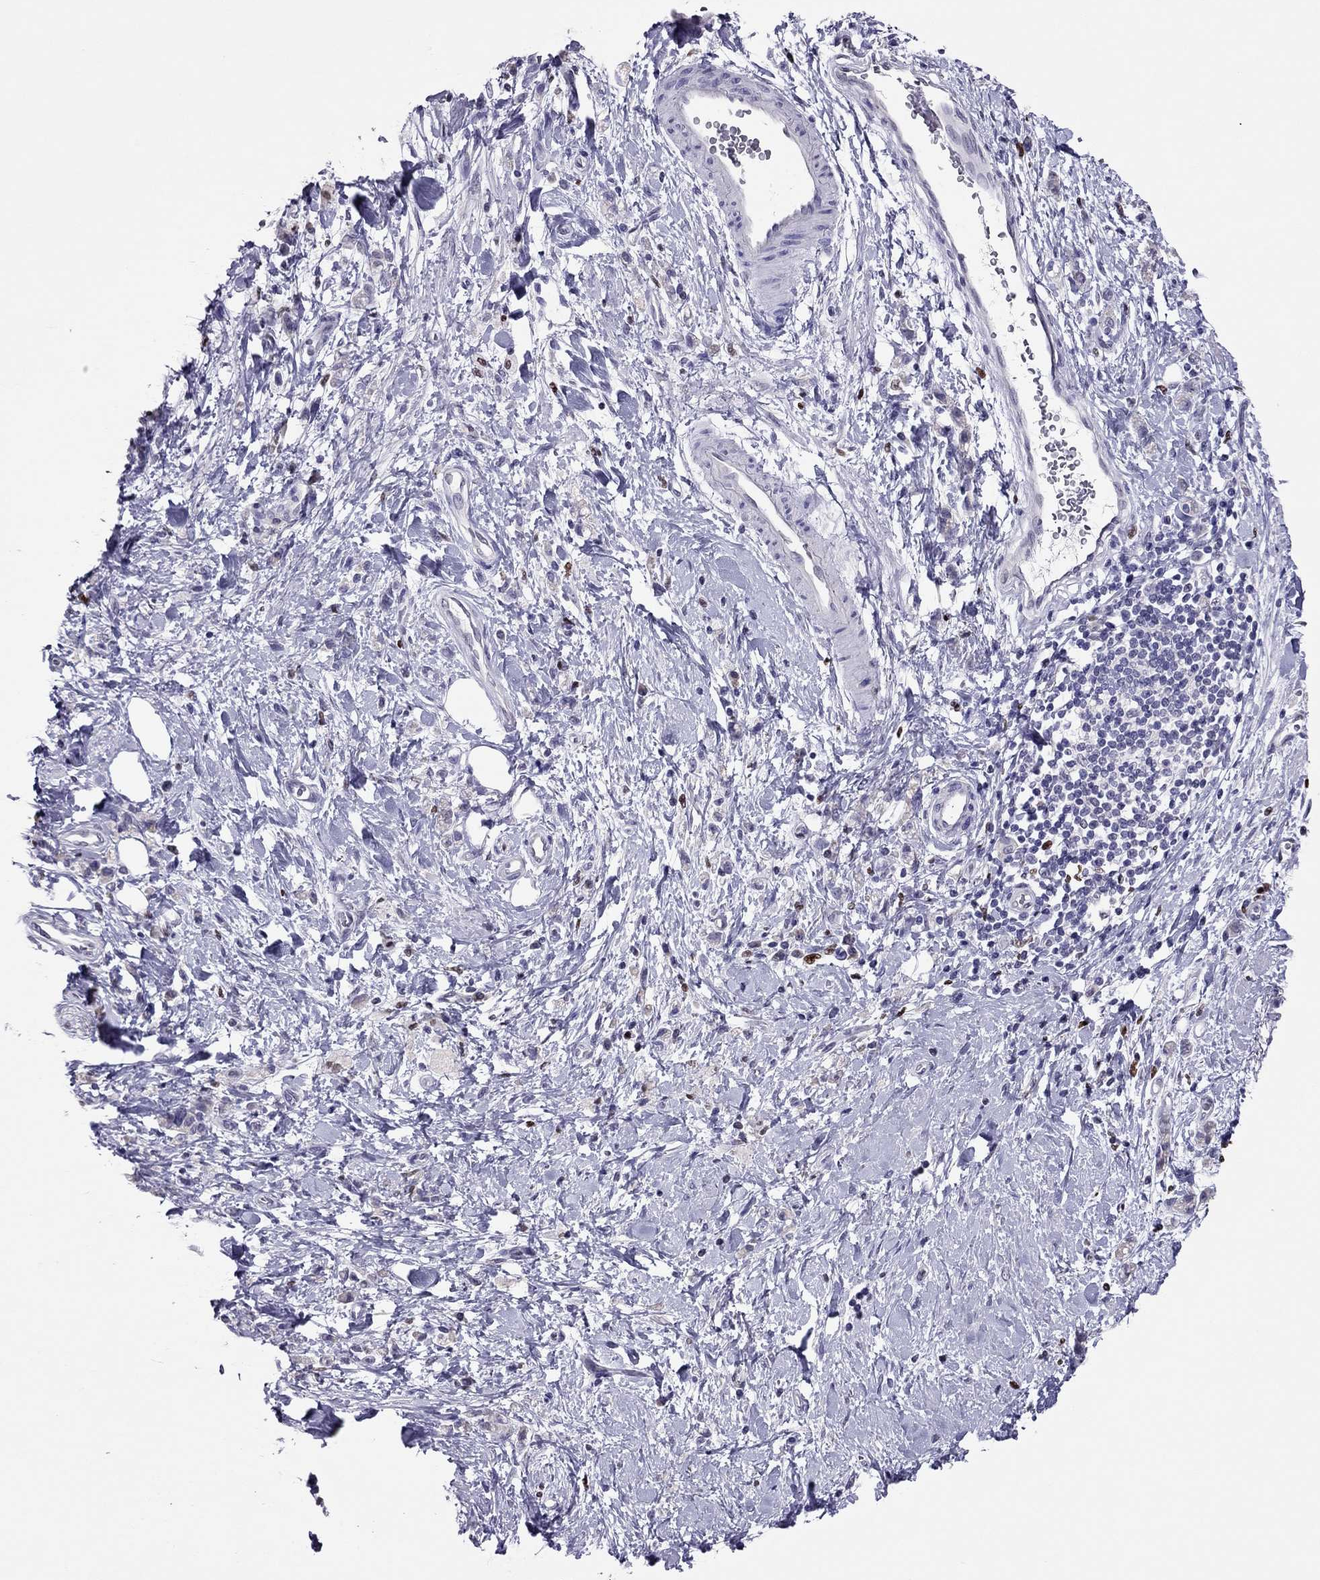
{"staining": {"intensity": "negative", "quantity": "none", "location": "none"}, "tissue": "stomach cancer", "cell_type": "Tumor cells", "image_type": "cancer", "snomed": [{"axis": "morphology", "description": "Adenocarcinoma, NOS"}, {"axis": "topography", "description": "Stomach"}], "caption": "Immunohistochemistry (IHC) photomicrograph of stomach cancer stained for a protein (brown), which demonstrates no staining in tumor cells.", "gene": "SPINT3", "patient": {"sex": "male", "age": 77}}